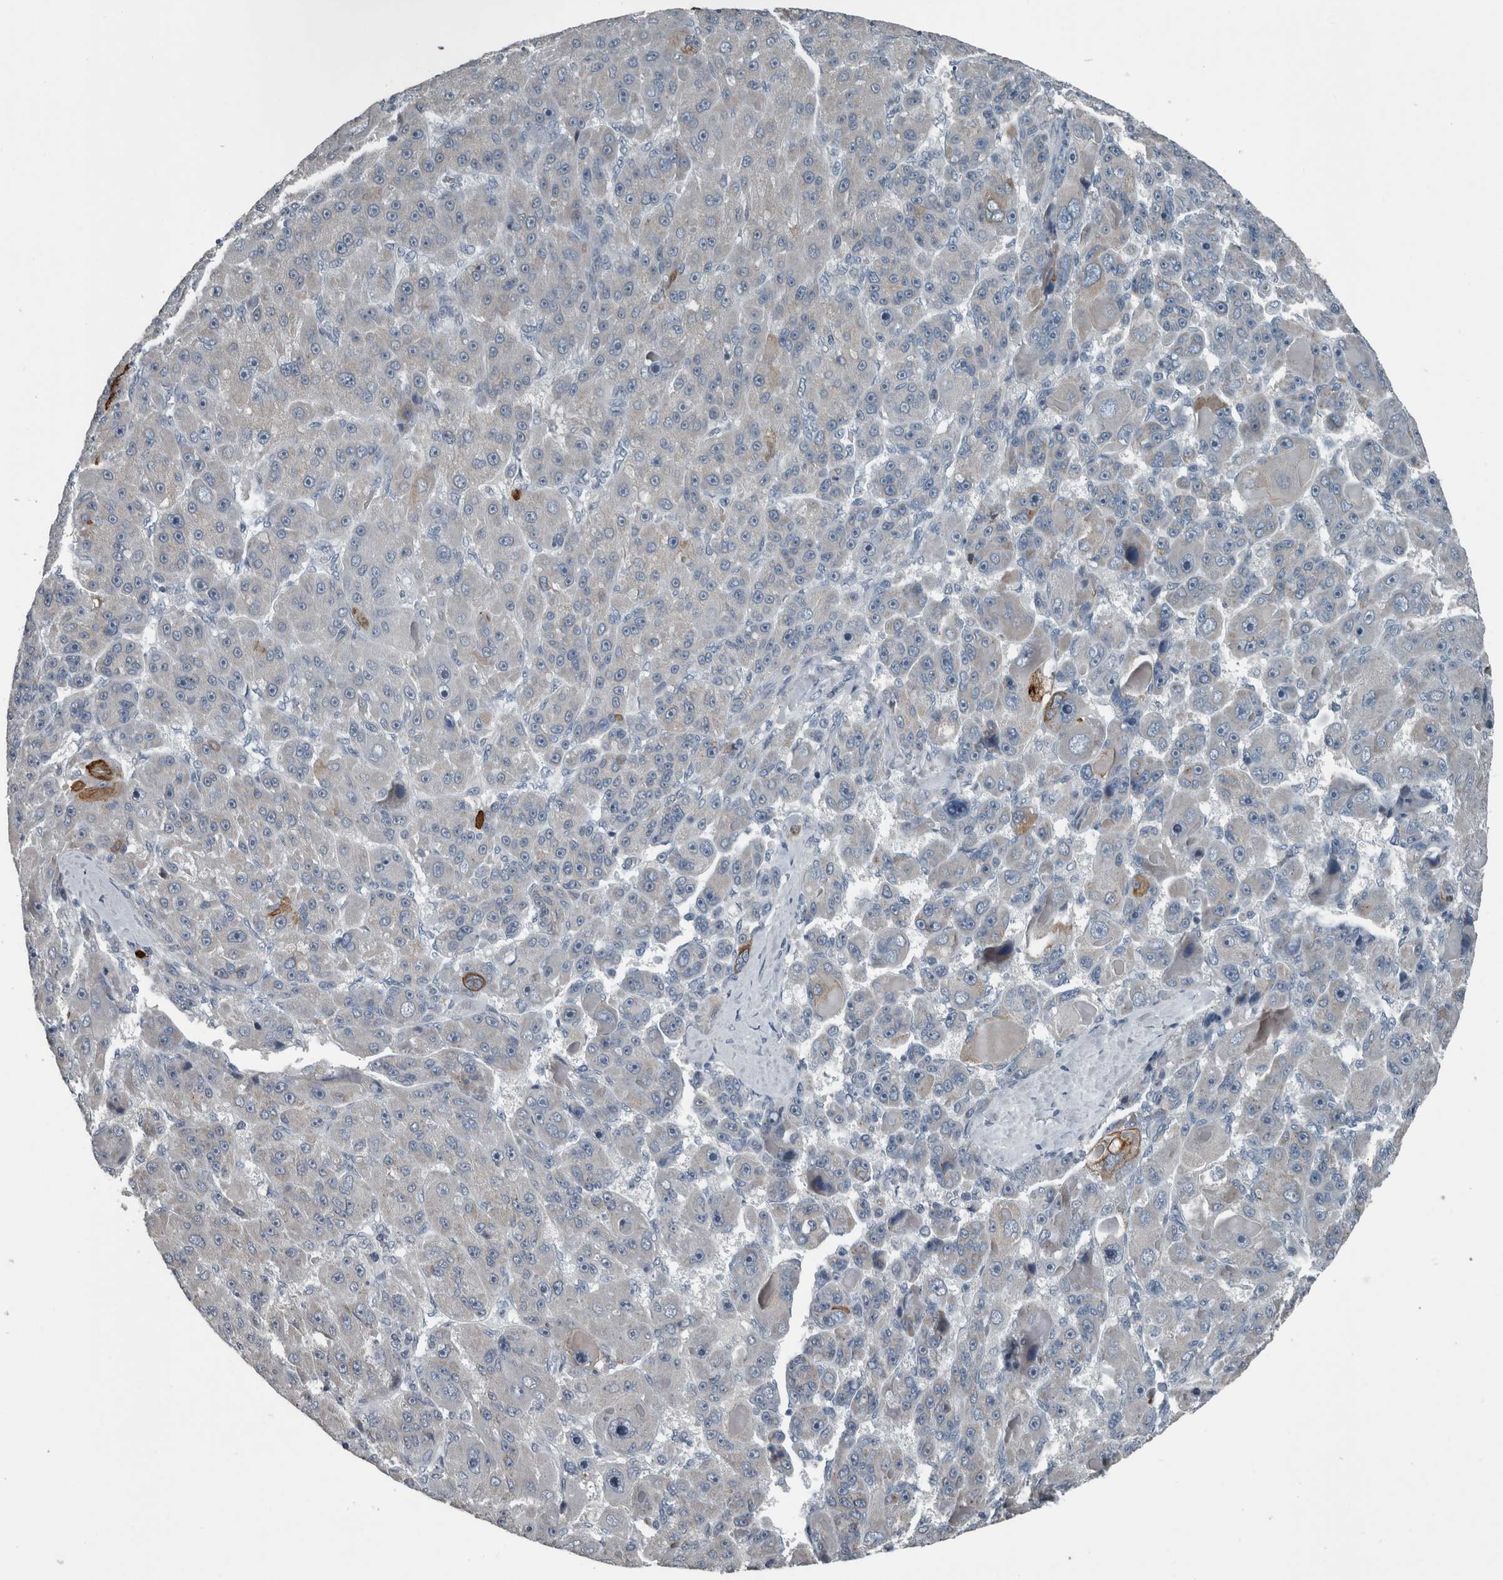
{"staining": {"intensity": "moderate", "quantity": "<25%", "location": "cytoplasmic/membranous"}, "tissue": "liver cancer", "cell_type": "Tumor cells", "image_type": "cancer", "snomed": [{"axis": "morphology", "description": "Carcinoma, Hepatocellular, NOS"}, {"axis": "topography", "description": "Liver"}], "caption": "This photomicrograph demonstrates IHC staining of liver cancer, with low moderate cytoplasmic/membranous positivity in approximately <25% of tumor cells.", "gene": "KRT20", "patient": {"sex": "male", "age": 76}}